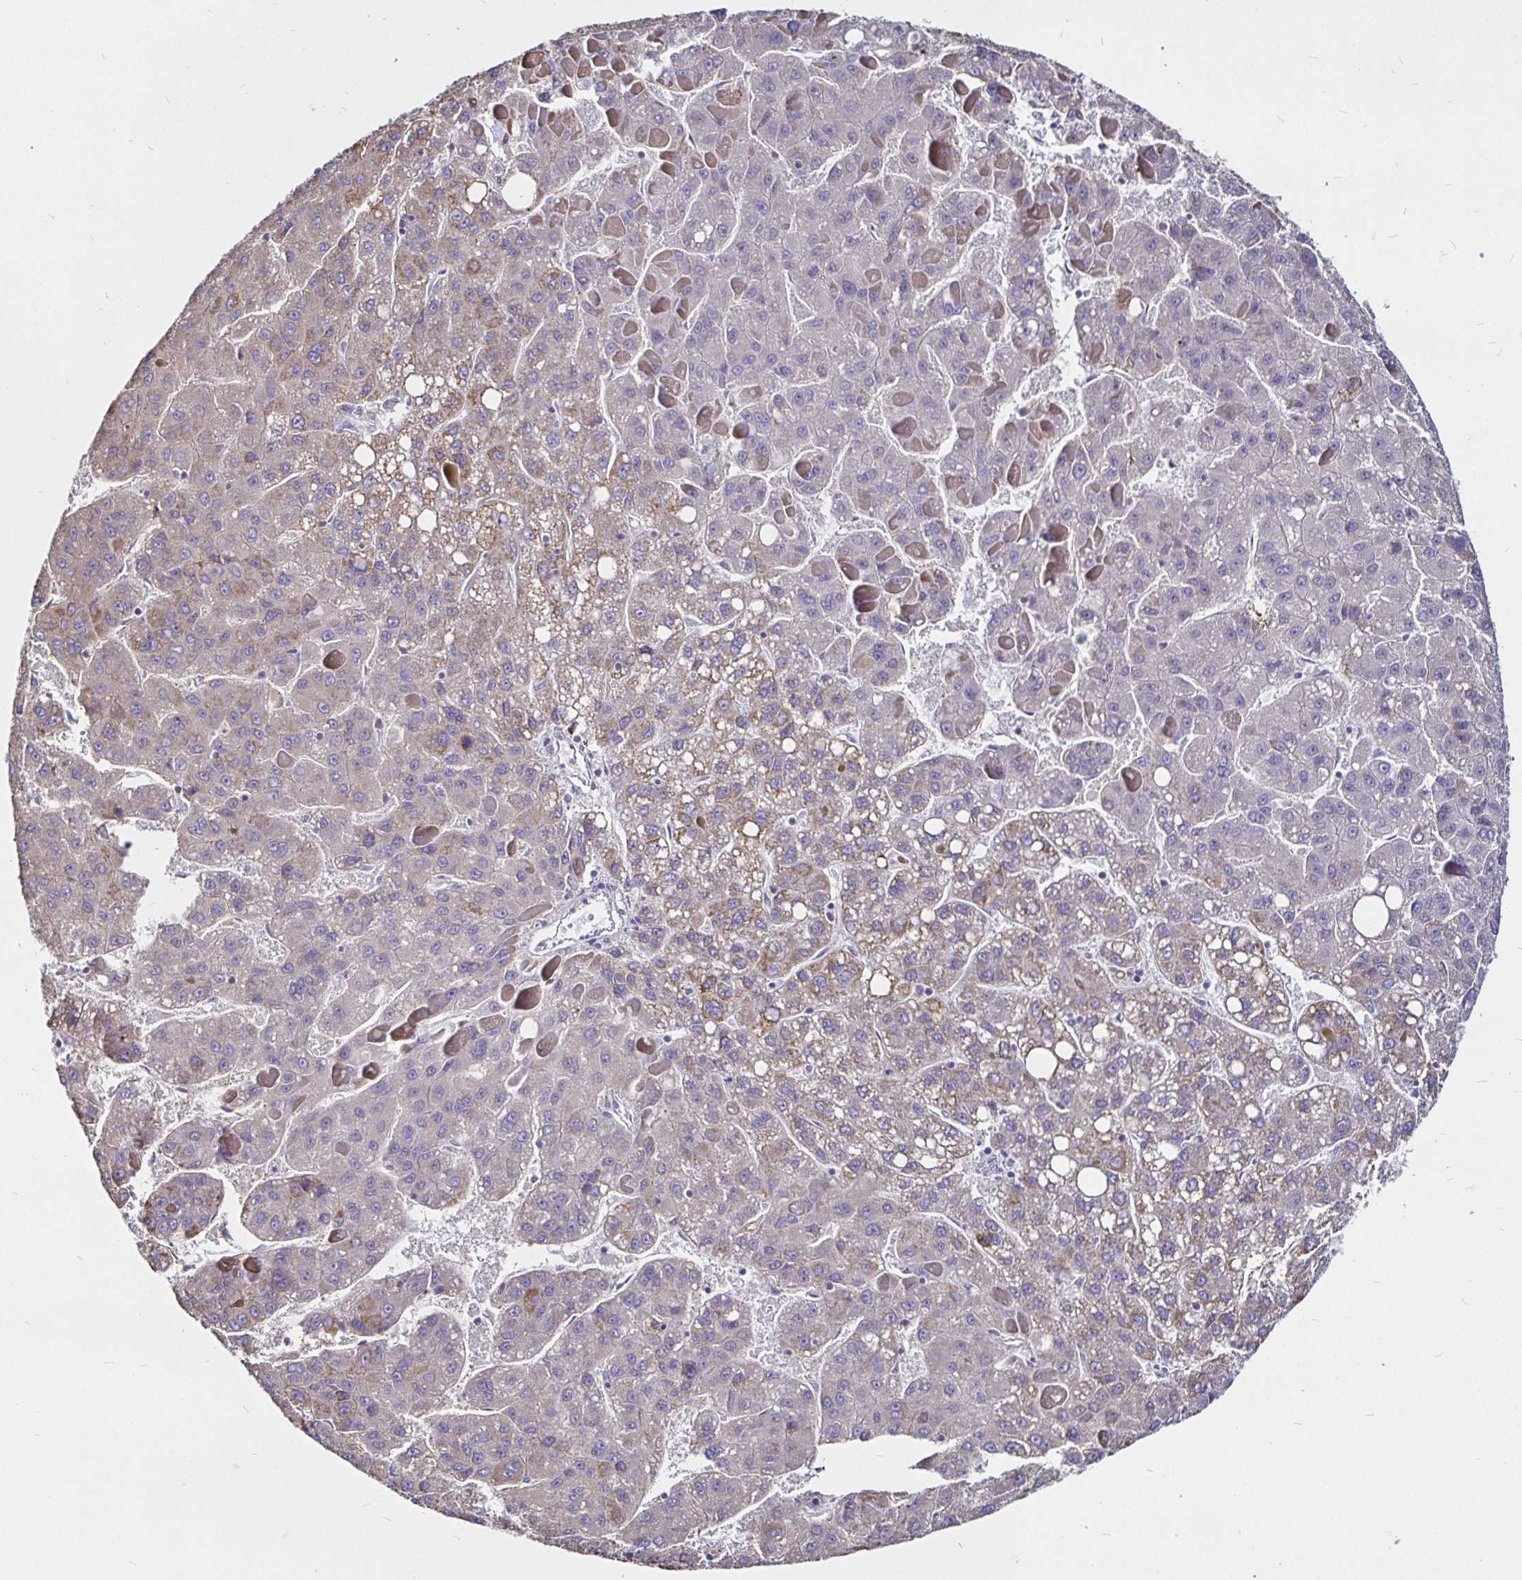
{"staining": {"intensity": "weak", "quantity": "<25%", "location": "cytoplasmic/membranous"}, "tissue": "liver cancer", "cell_type": "Tumor cells", "image_type": "cancer", "snomed": [{"axis": "morphology", "description": "Carcinoma, Hepatocellular, NOS"}, {"axis": "topography", "description": "Liver"}], "caption": "Tumor cells are negative for protein expression in human hepatocellular carcinoma (liver). (Stains: DAB immunohistochemistry (IHC) with hematoxylin counter stain, Microscopy: brightfield microscopy at high magnification).", "gene": "PGAM2", "patient": {"sex": "female", "age": 82}}